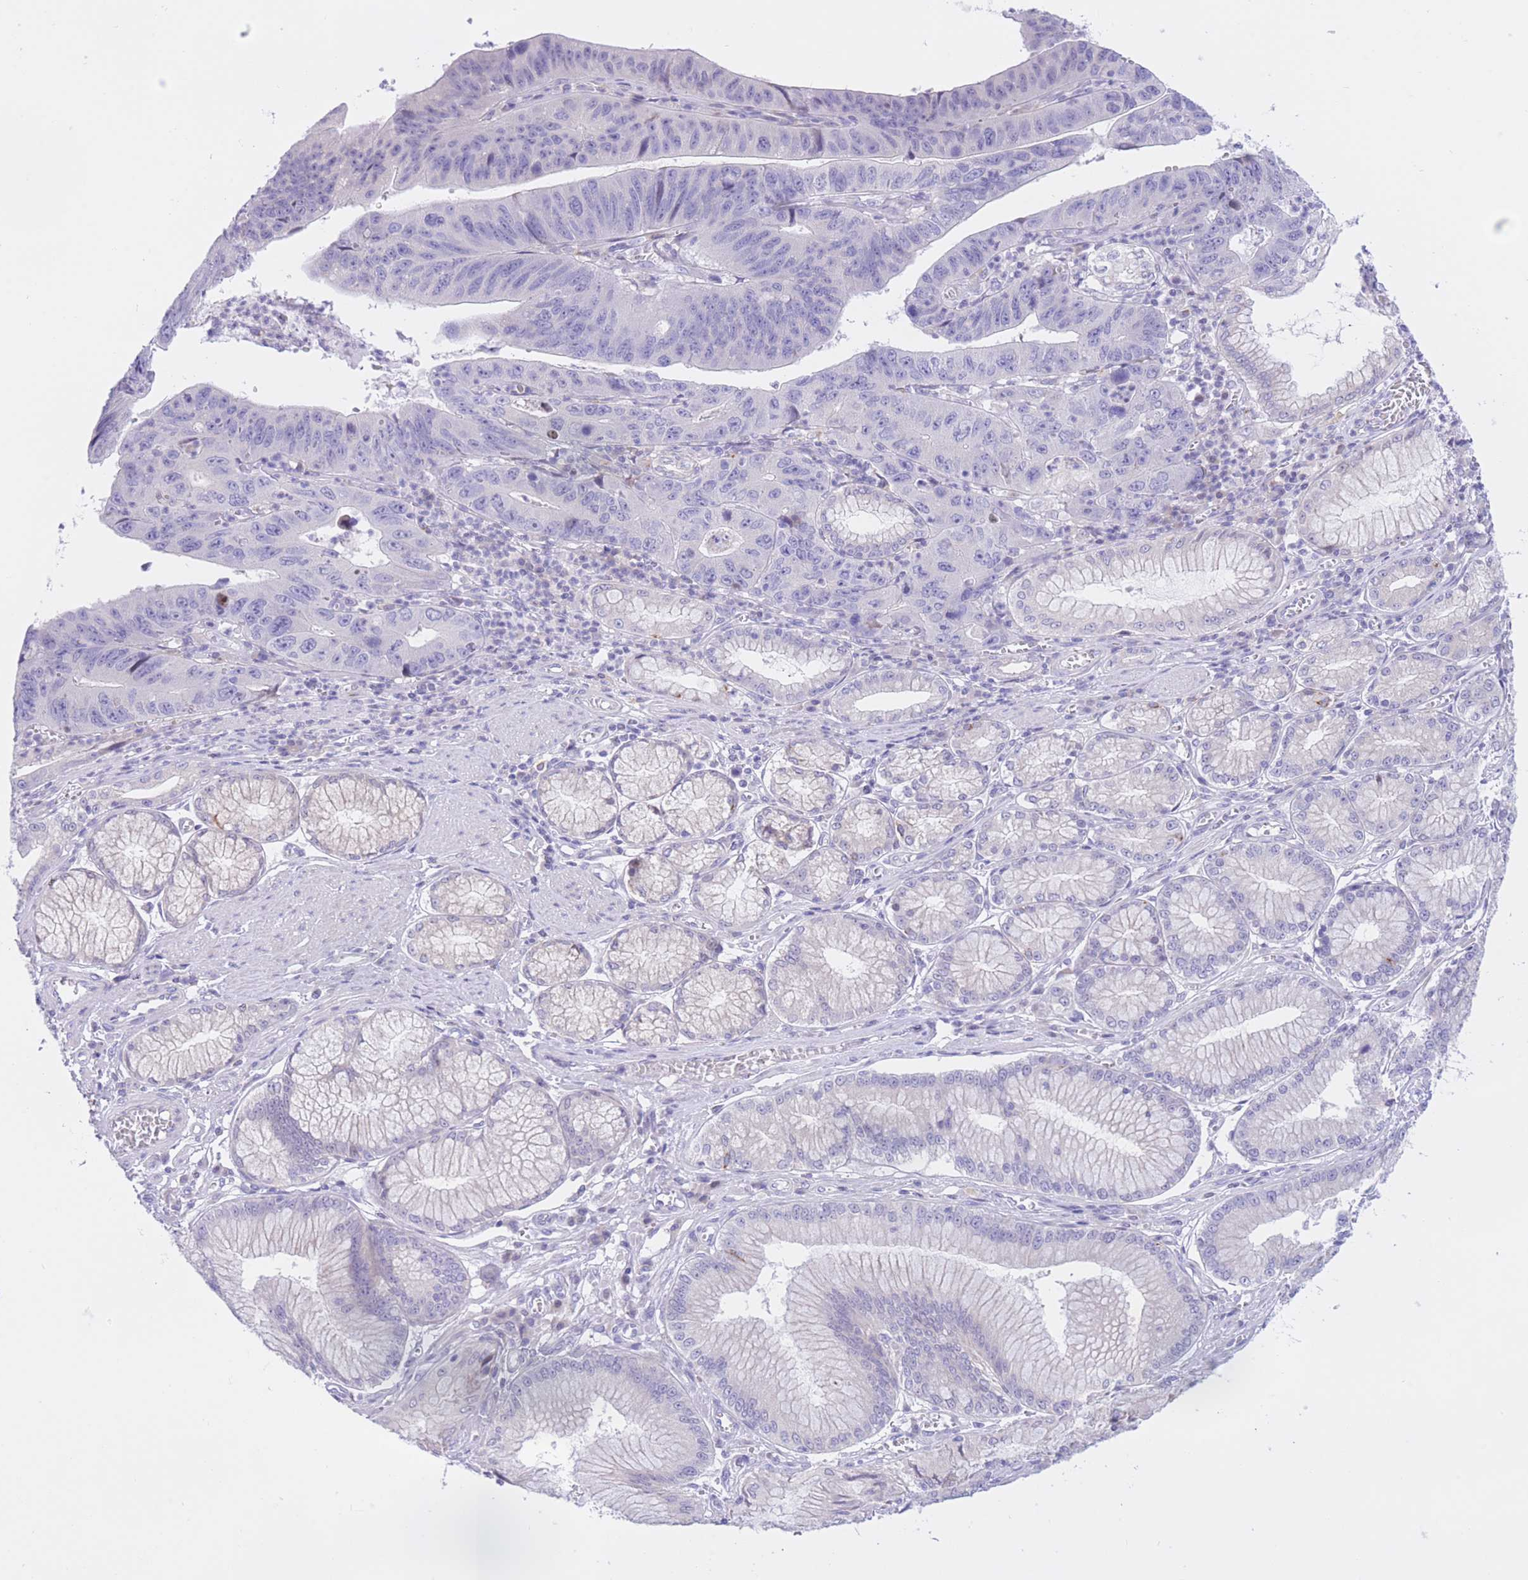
{"staining": {"intensity": "negative", "quantity": "none", "location": "none"}, "tissue": "stomach cancer", "cell_type": "Tumor cells", "image_type": "cancer", "snomed": [{"axis": "morphology", "description": "Adenocarcinoma, NOS"}, {"axis": "topography", "description": "Stomach"}], "caption": "Protein analysis of stomach cancer (adenocarcinoma) displays no significant positivity in tumor cells. The staining was performed using DAB (3,3'-diaminobenzidine) to visualize the protein expression in brown, while the nuclei were stained in blue with hematoxylin (Magnification: 20x).", "gene": "RPL39L", "patient": {"sex": "male", "age": 59}}